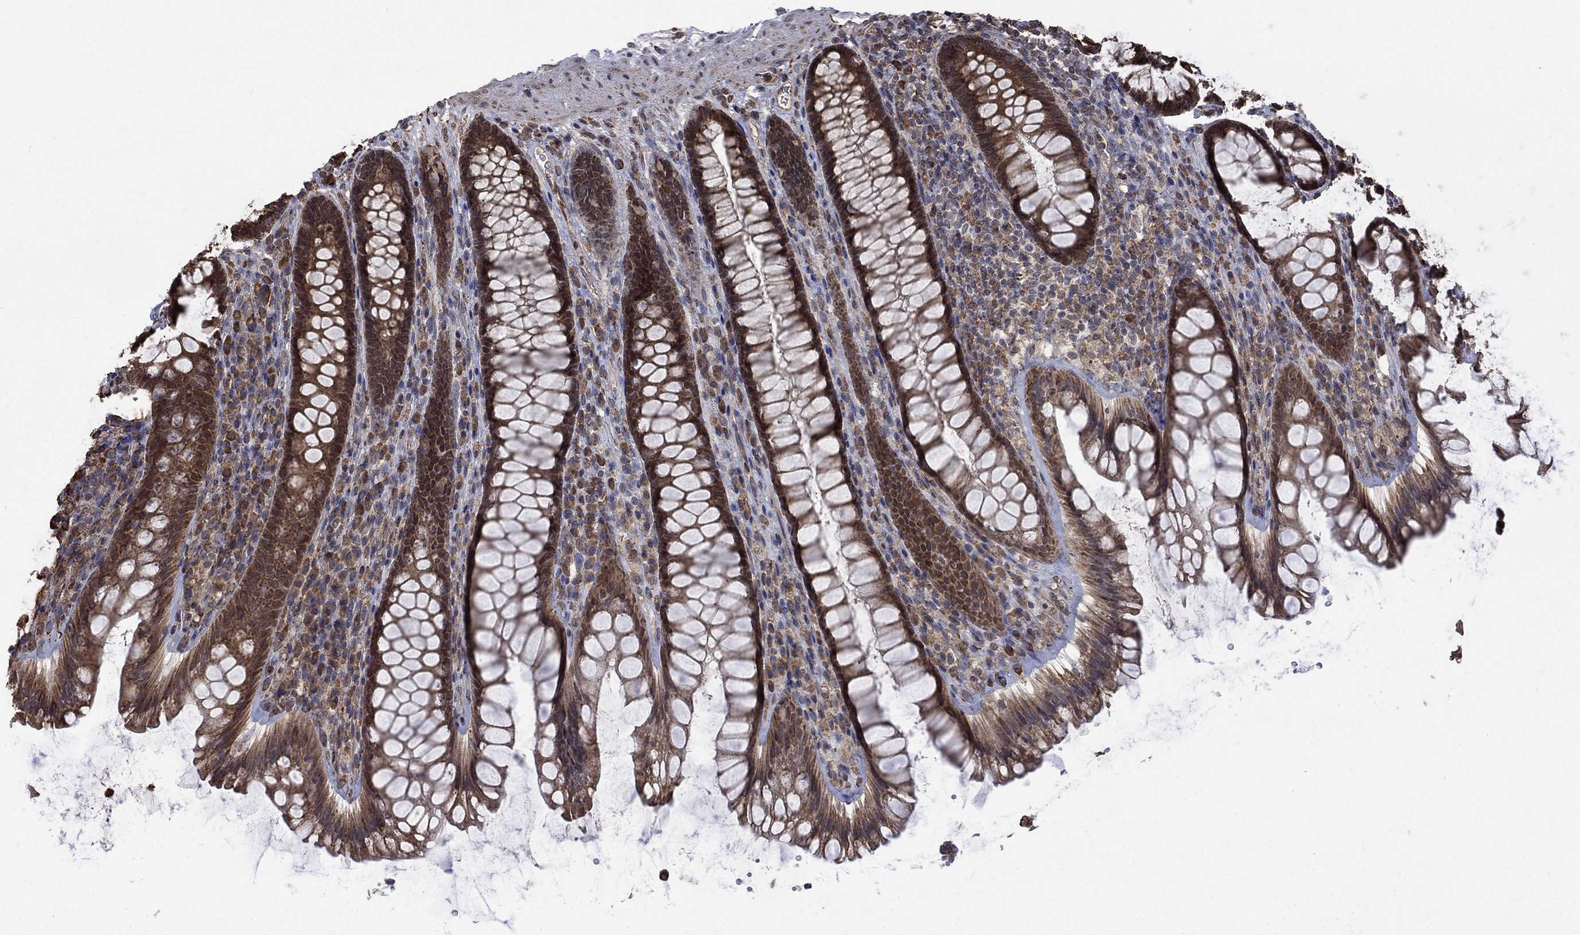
{"staining": {"intensity": "moderate", "quantity": "25%-75%", "location": "cytoplasmic/membranous"}, "tissue": "rectum", "cell_type": "Glandular cells", "image_type": "normal", "snomed": [{"axis": "morphology", "description": "Normal tissue, NOS"}, {"axis": "topography", "description": "Rectum"}], "caption": "Moderate cytoplasmic/membranous positivity for a protein is appreciated in approximately 25%-75% of glandular cells of normal rectum using IHC.", "gene": "ESRRA", "patient": {"sex": "male", "age": 72}}